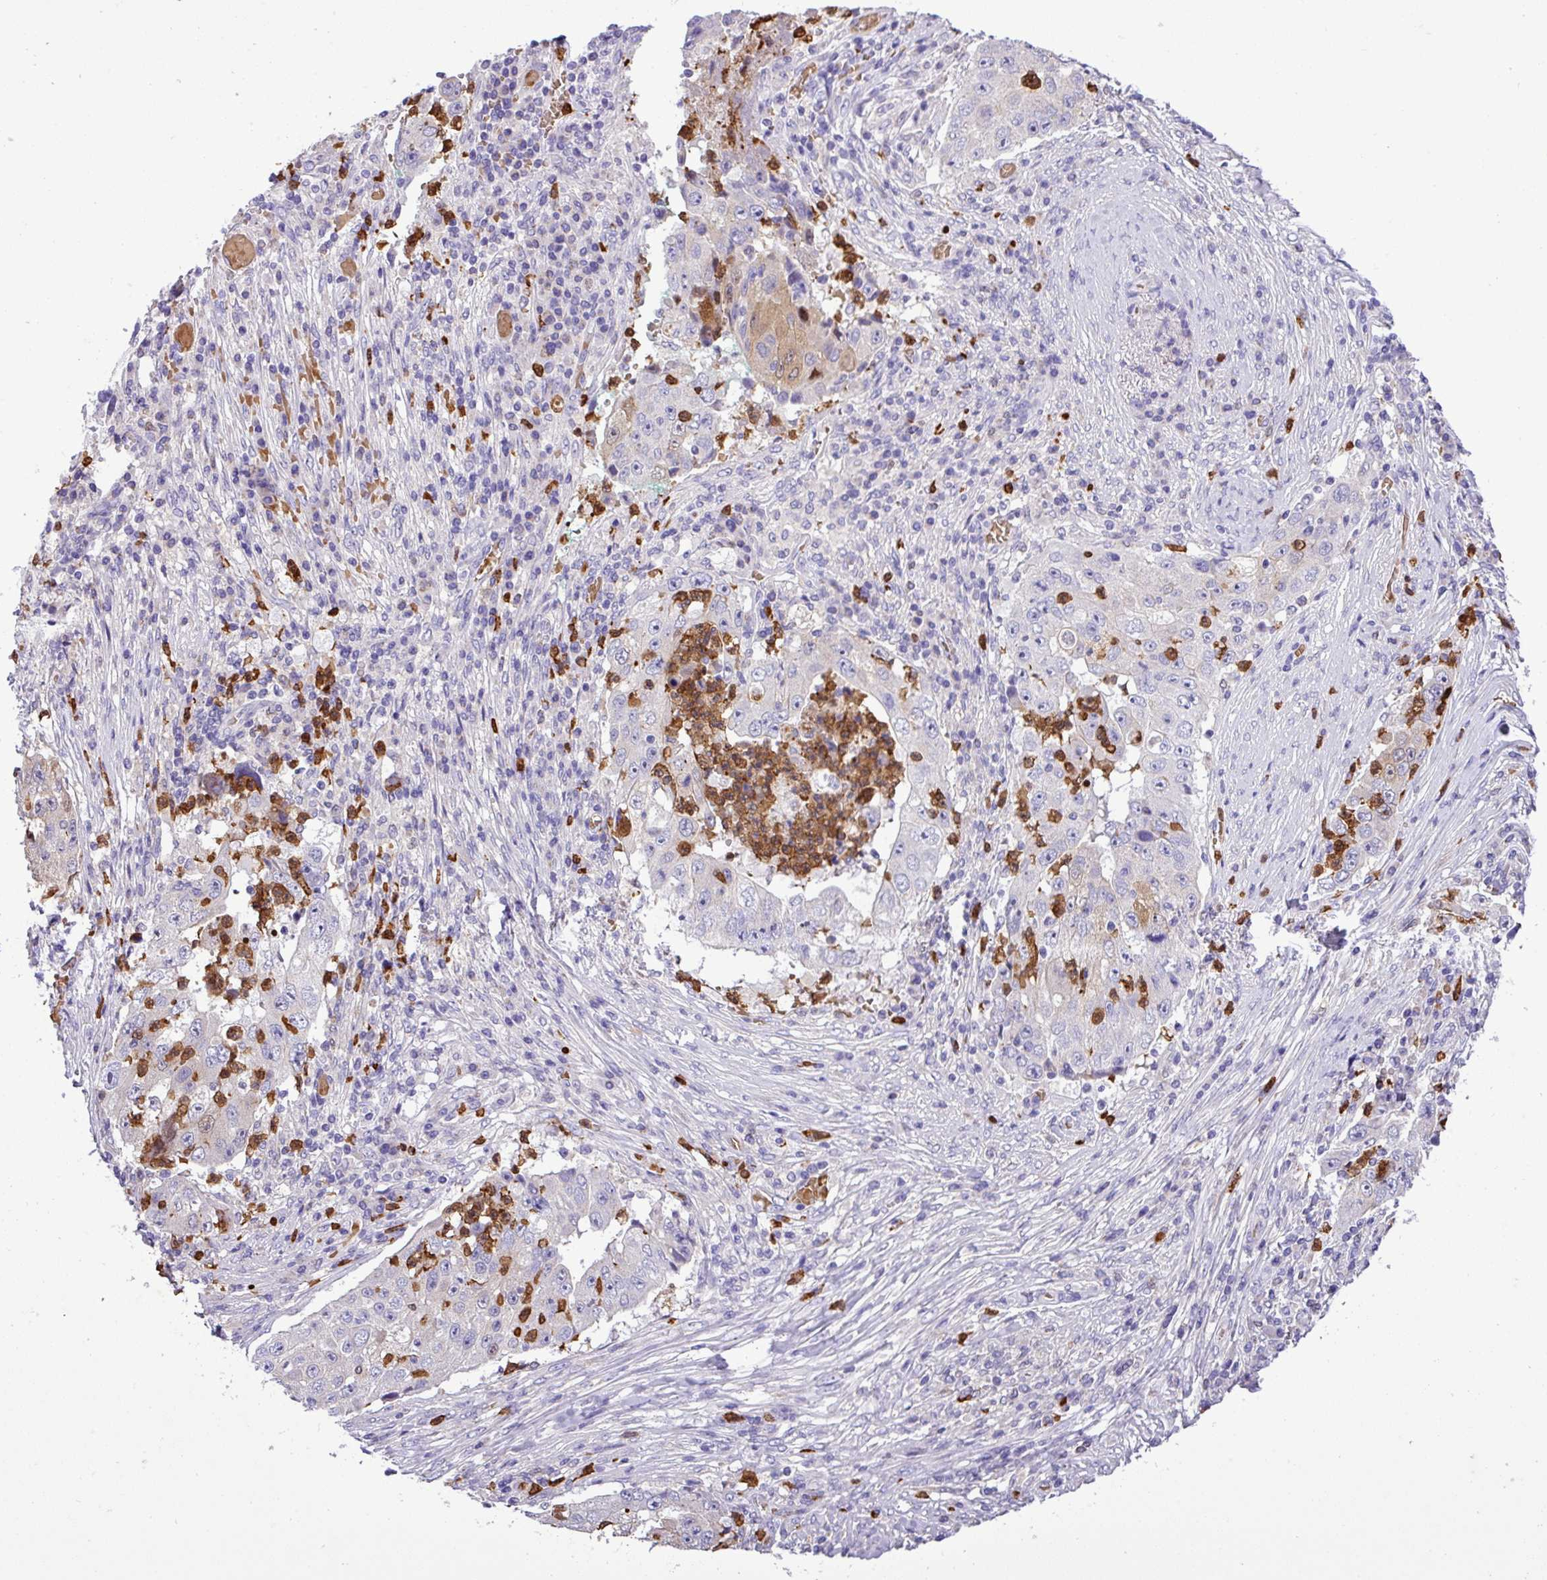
{"staining": {"intensity": "negative", "quantity": "none", "location": "none"}, "tissue": "lung cancer", "cell_type": "Tumor cells", "image_type": "cancer", "snomed": [{"axis": "morphology", "description": "Squamous cell carcinoma, NOS"}, {"axis": "topography", "description": "Lung"}], "caption": "The IHC micrograph has no significant expression in tumor cells of lung squamous cell carcinoma tissue. Brightfield microscopy of IHC stained with DAB (3,3'-diaminobenzidine) (brown) and hematoxylin (blue), captured at high magnification.", "gene": "MGAT4B", "patient": {"sex": "male", "age": 64}}